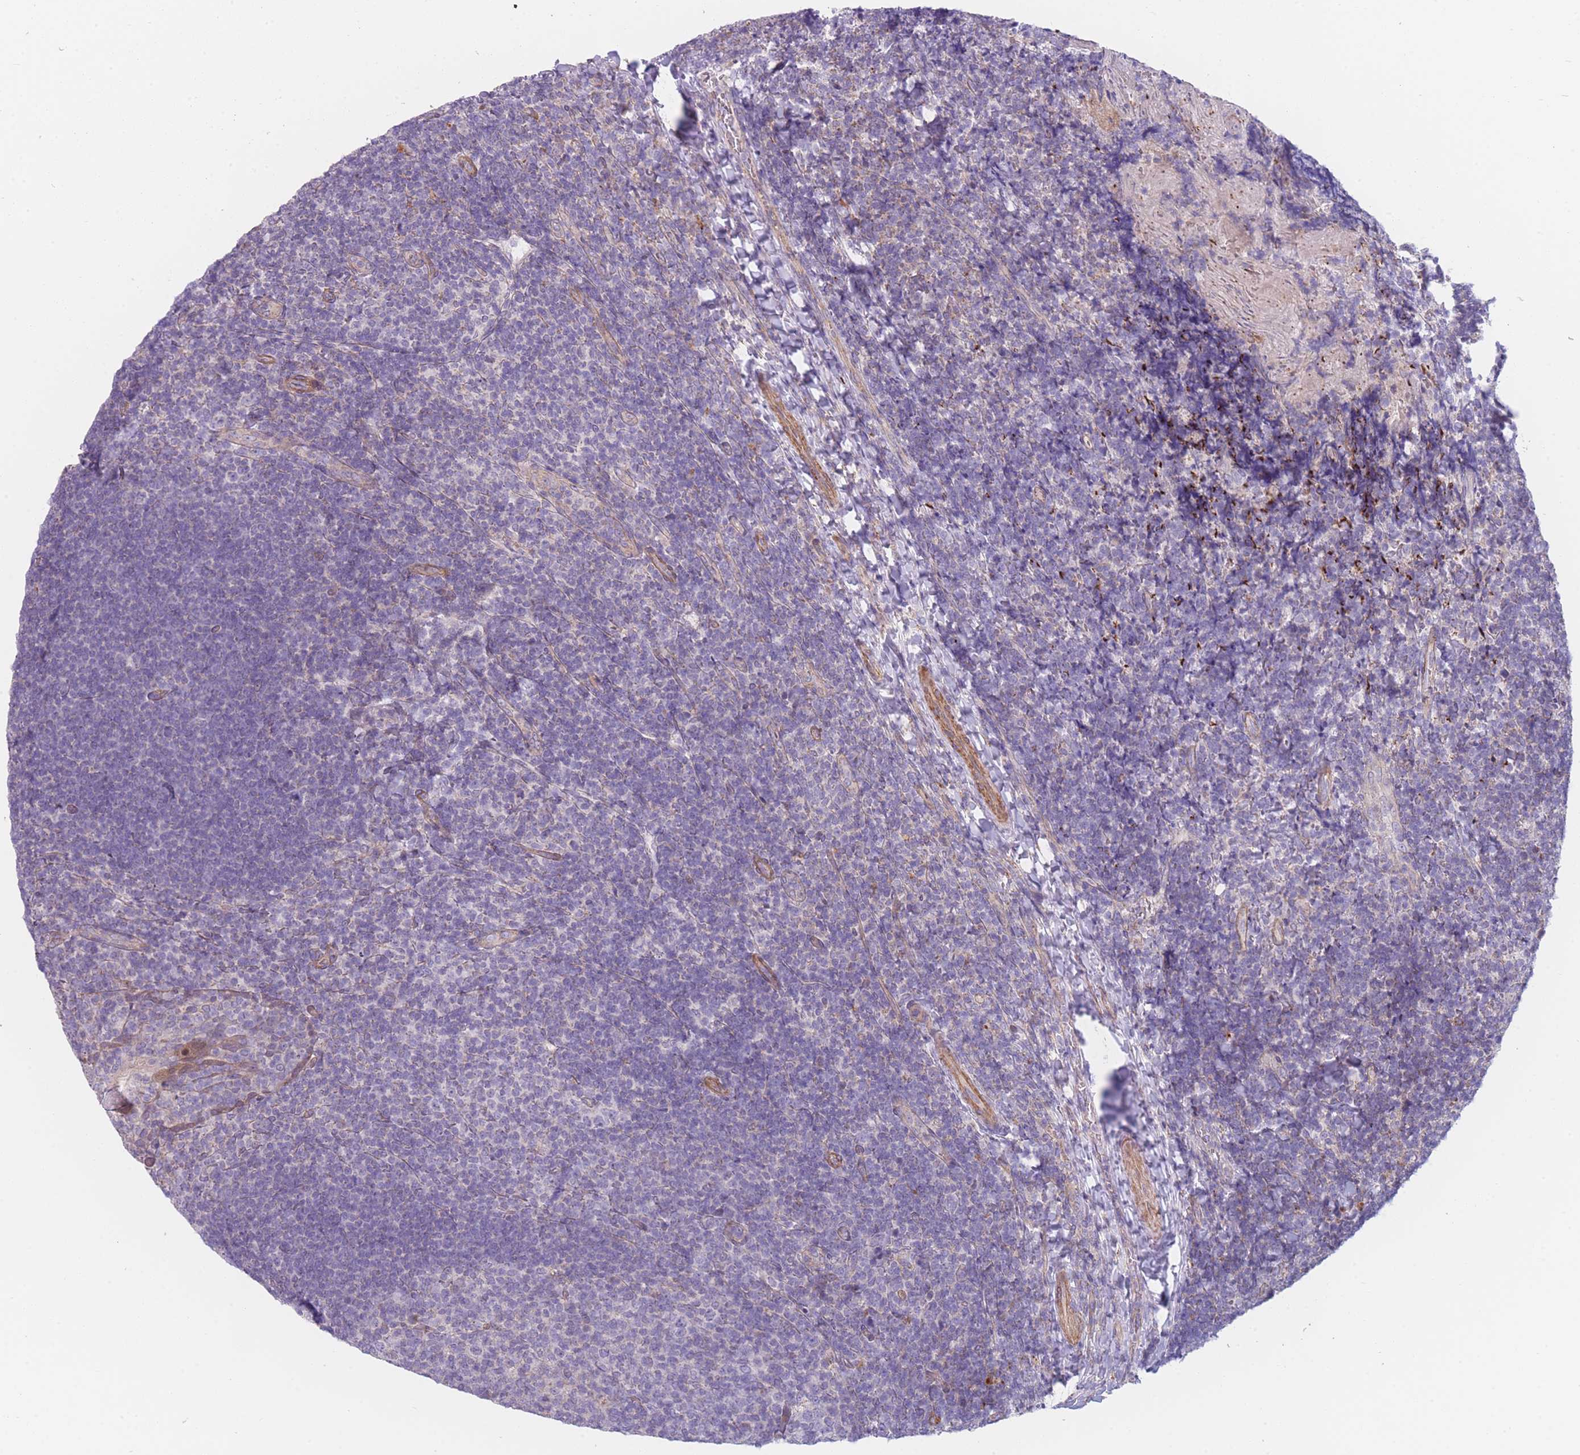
{"staining": {"intensity": "negative", "quantity": "none", "location": "none"}, "tissue": "tonsil", "cell_type": "Germinal center cells", "image_type": "normal", "snomed": [{"axis": "morphology", "description": "Normal tissue, NOS"}, {"axis": "topography", "description": "Tonsil"}], "caption": "High magnification brightfield microscopy of unremarkable tonsil stained with DAB (brown) and counterstained with hematoxylin (blue): germinal center cells show no significant staining. (DAB (3,3'-diaminobenzidine) IHC with hematoxylin counter stain).", "gene": "SMPD4", "patient": {"sex": "female", "age": 10}}